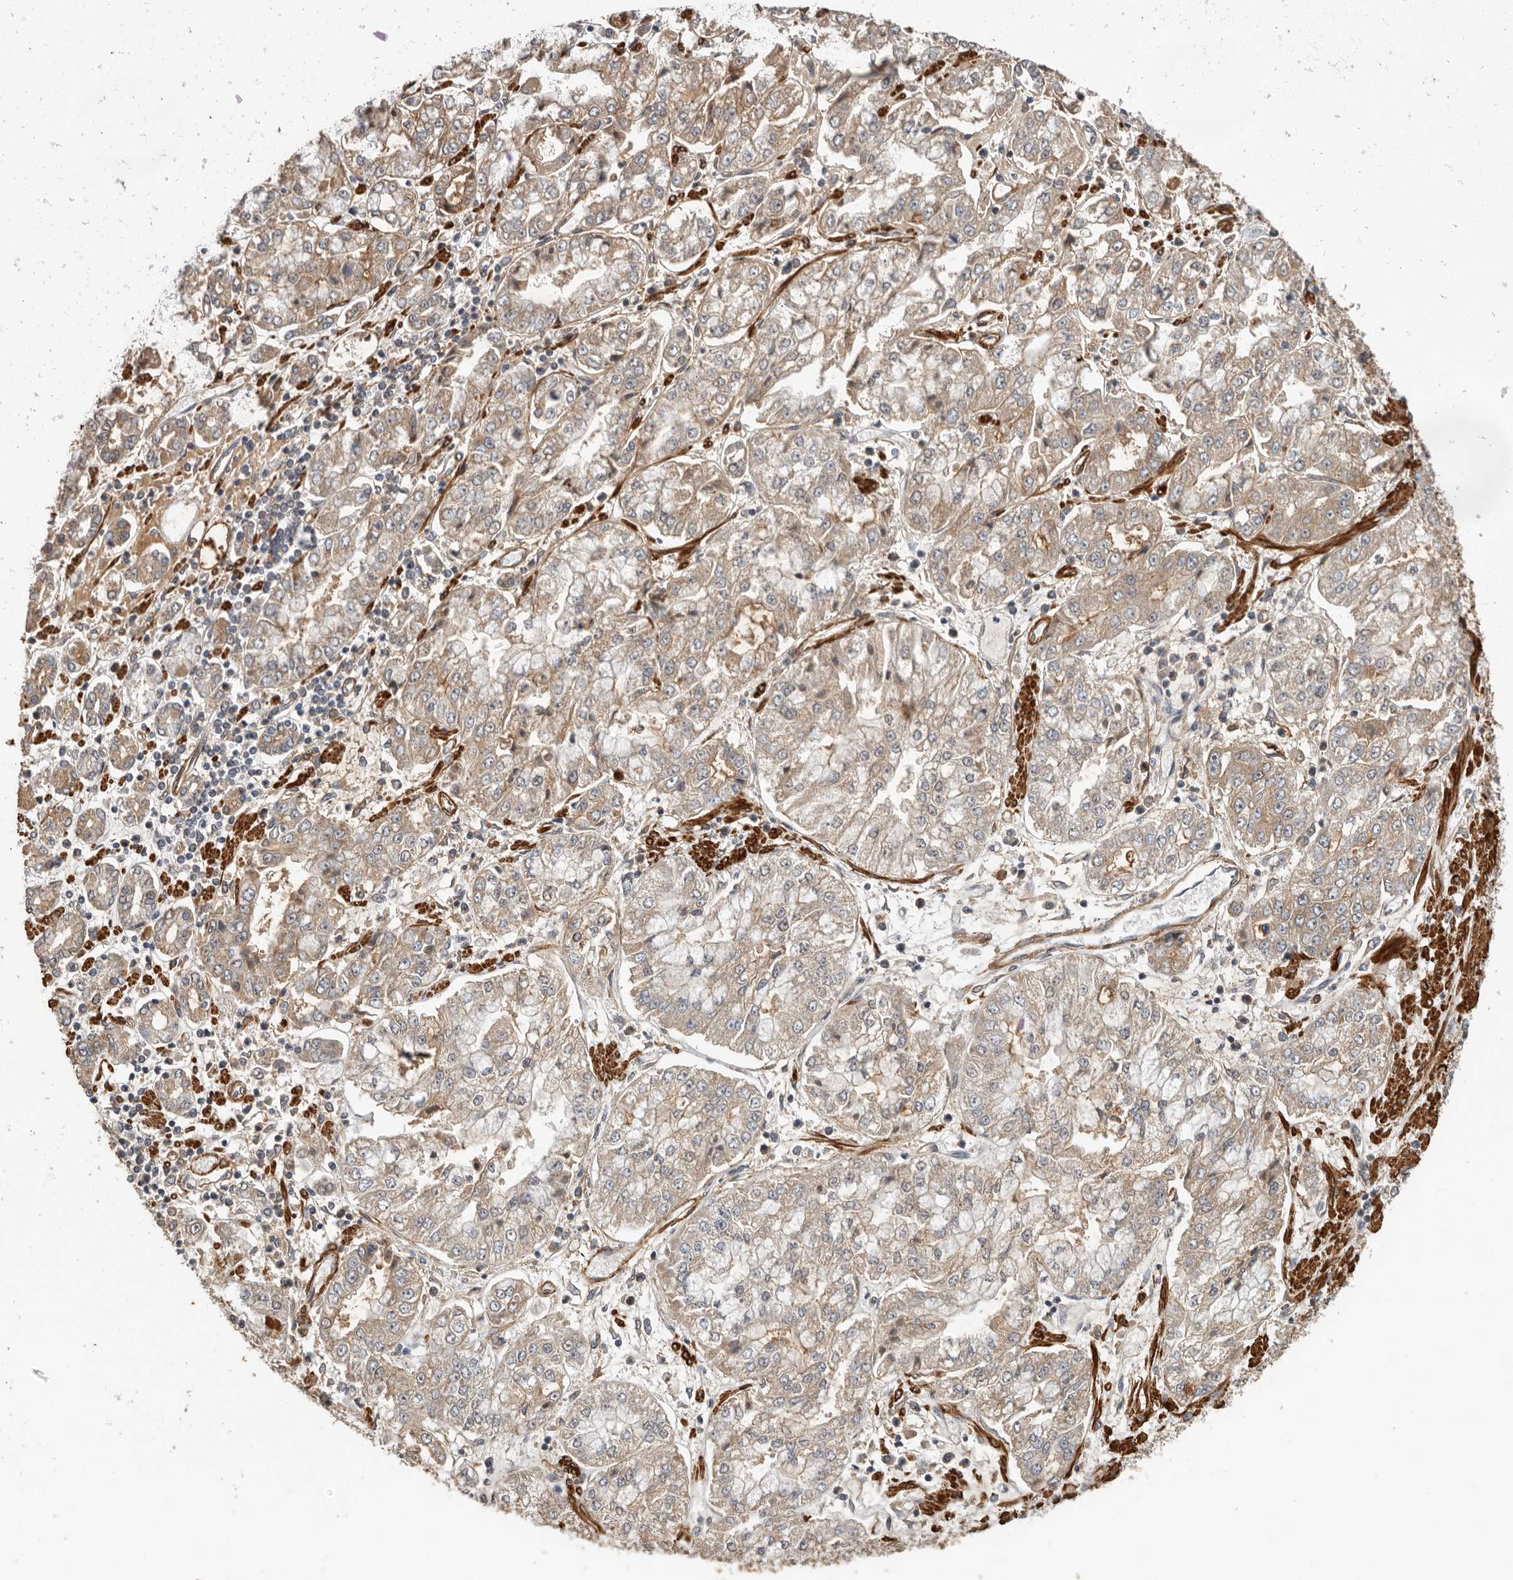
{"staining": {"intensity": "weak", "quantity": ">75%", "location": "cytoplasmic/membranous"}, "tissue": "stomach cancer", "cell_type": "Tumor cells", "image_type": "cancer", "snomed": [{"axis": "morphology", "description": "Adenocarcinoma, NOS"}, {"axis": "topography", "description": "Stomach"}], "caption": "Stomach adenocarcinoma stained for a protein demonstrates weak cytoplasmic/membranous positivity in tumor cells. (Brightfield microscopy of DAB IHC at high magnification).", "gene": "RNF157", "patient": {"sex": "male", "age": 76}}